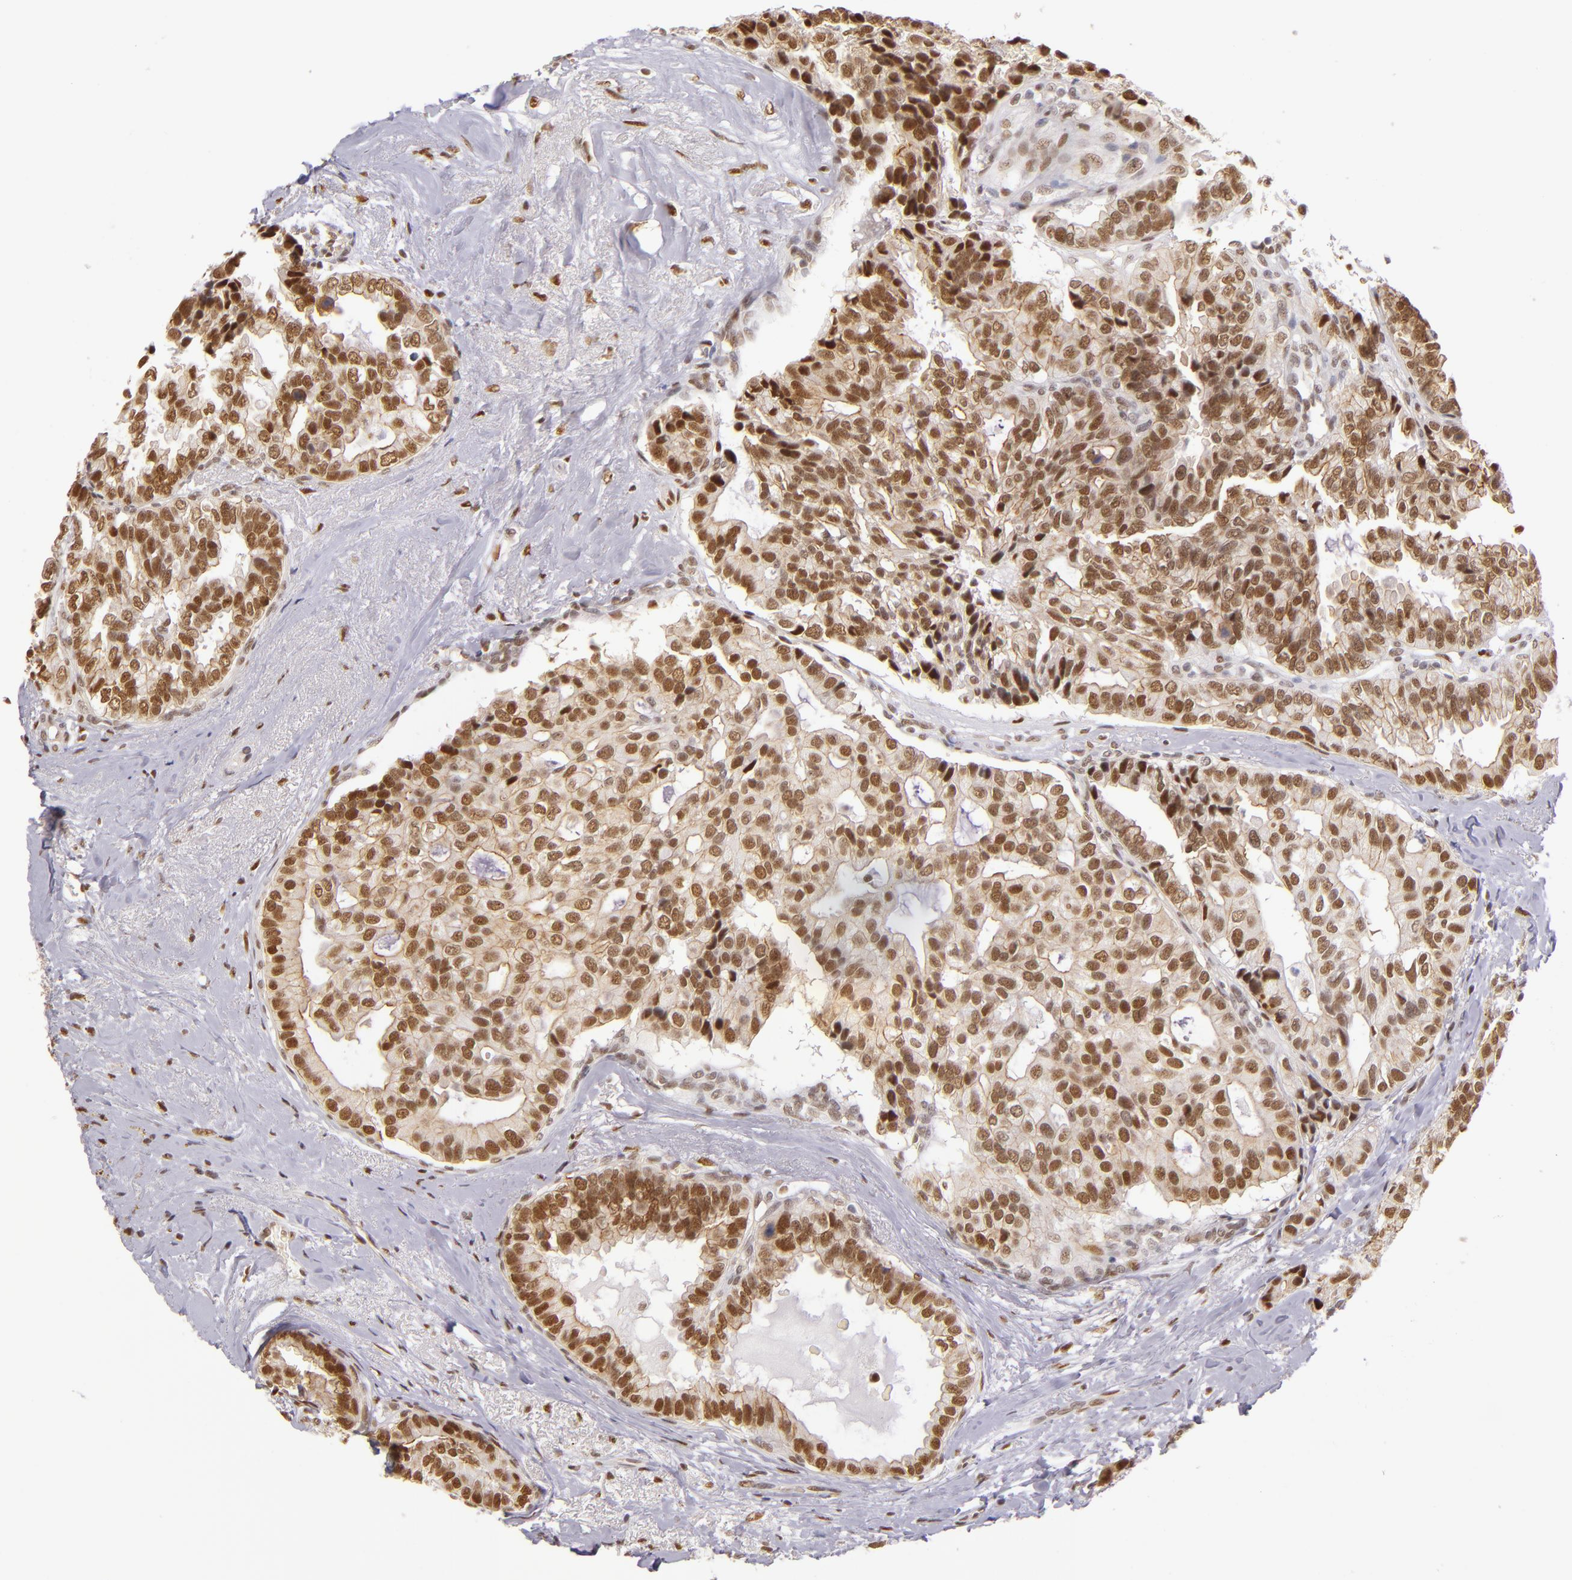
{"staining": {"intensity": "moderate", "quantity": ">75%", "location": "nuclear"}, "tissue": "breast cancer", "cell_type": "Tumor cells", "image_type": "cancer", "snomed": [{"axis": "morphology", "description": "Duct carcinoma"}, {"axis": "topography", "description": "Breast"}], "caption": "Breast cancer (infiltrating ductal carcinoma) tissue reveals moderate nuclear expression in about >75% of tumor cells, visualized by immunohistochemistry.", "gene": "NCOR2", "patient": {"sex": "female", "age": 69}}